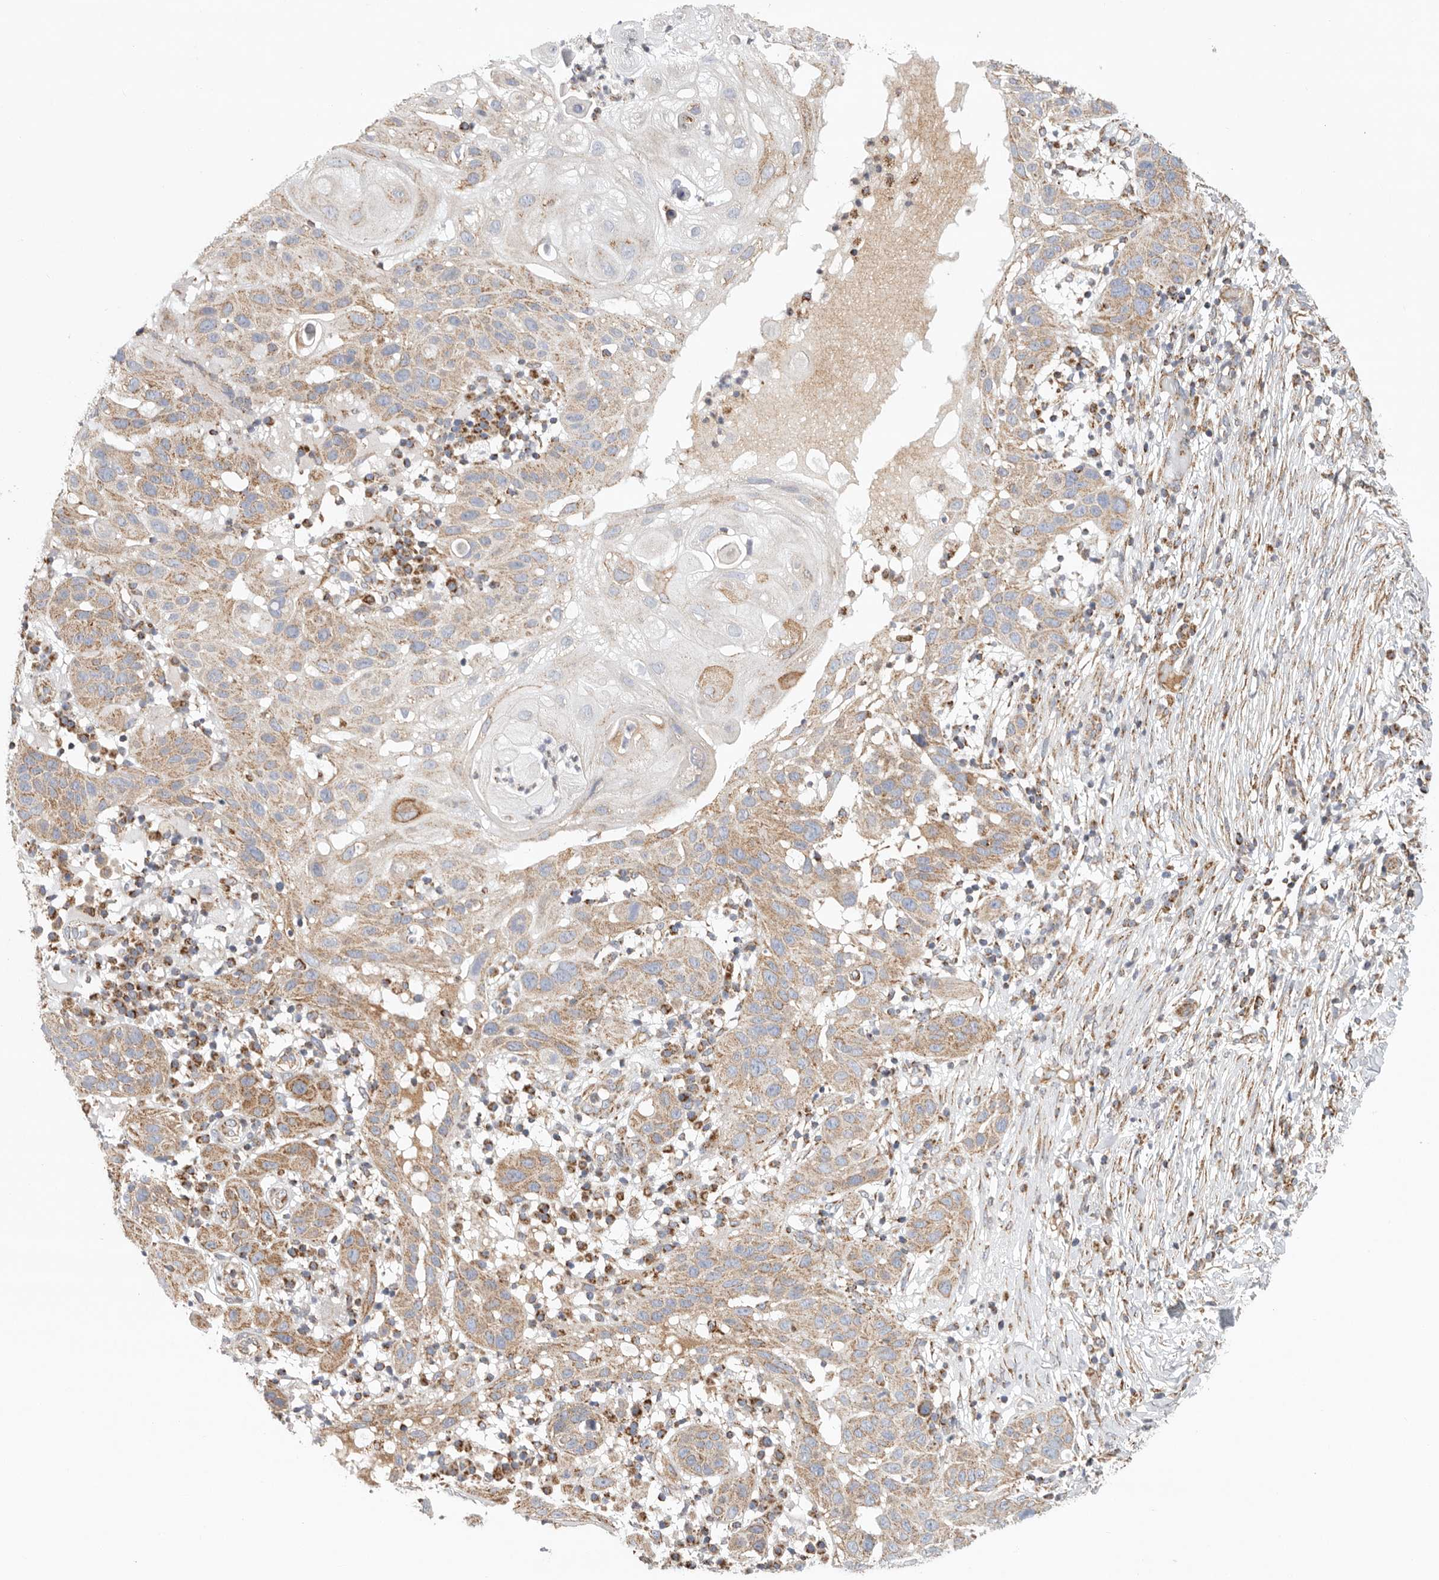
{"staining": {"intensity": "moderate", "quantity": ">75%", "location": "cytoplasmic/membranous"}, "tissue": "skin cancer", "cell_type": "Tumor cells", "image_type": "cancer", "snomed": [{"axis": "morphology", "description": "Normal tissue, NOS"}, {"axis": "morphology", "description": "Squamous cell carcinoma, NOS"}, {"axis": "topography", "description": "Skin"}], "caption": "DAB (3,3'-diaminobenzidine) immunohistochemical staining of human skin cancer demonstrates moderate cytoplasmic/membranous protein positivity in about >75% of tumor cells. The protein of interest is stained brown, and the nuclei are stained in blue (DAB IHC with brightfield microscopy, high magnification).", "gene": "FKBP8", "patient": {"sex": "female", "age": 96}}